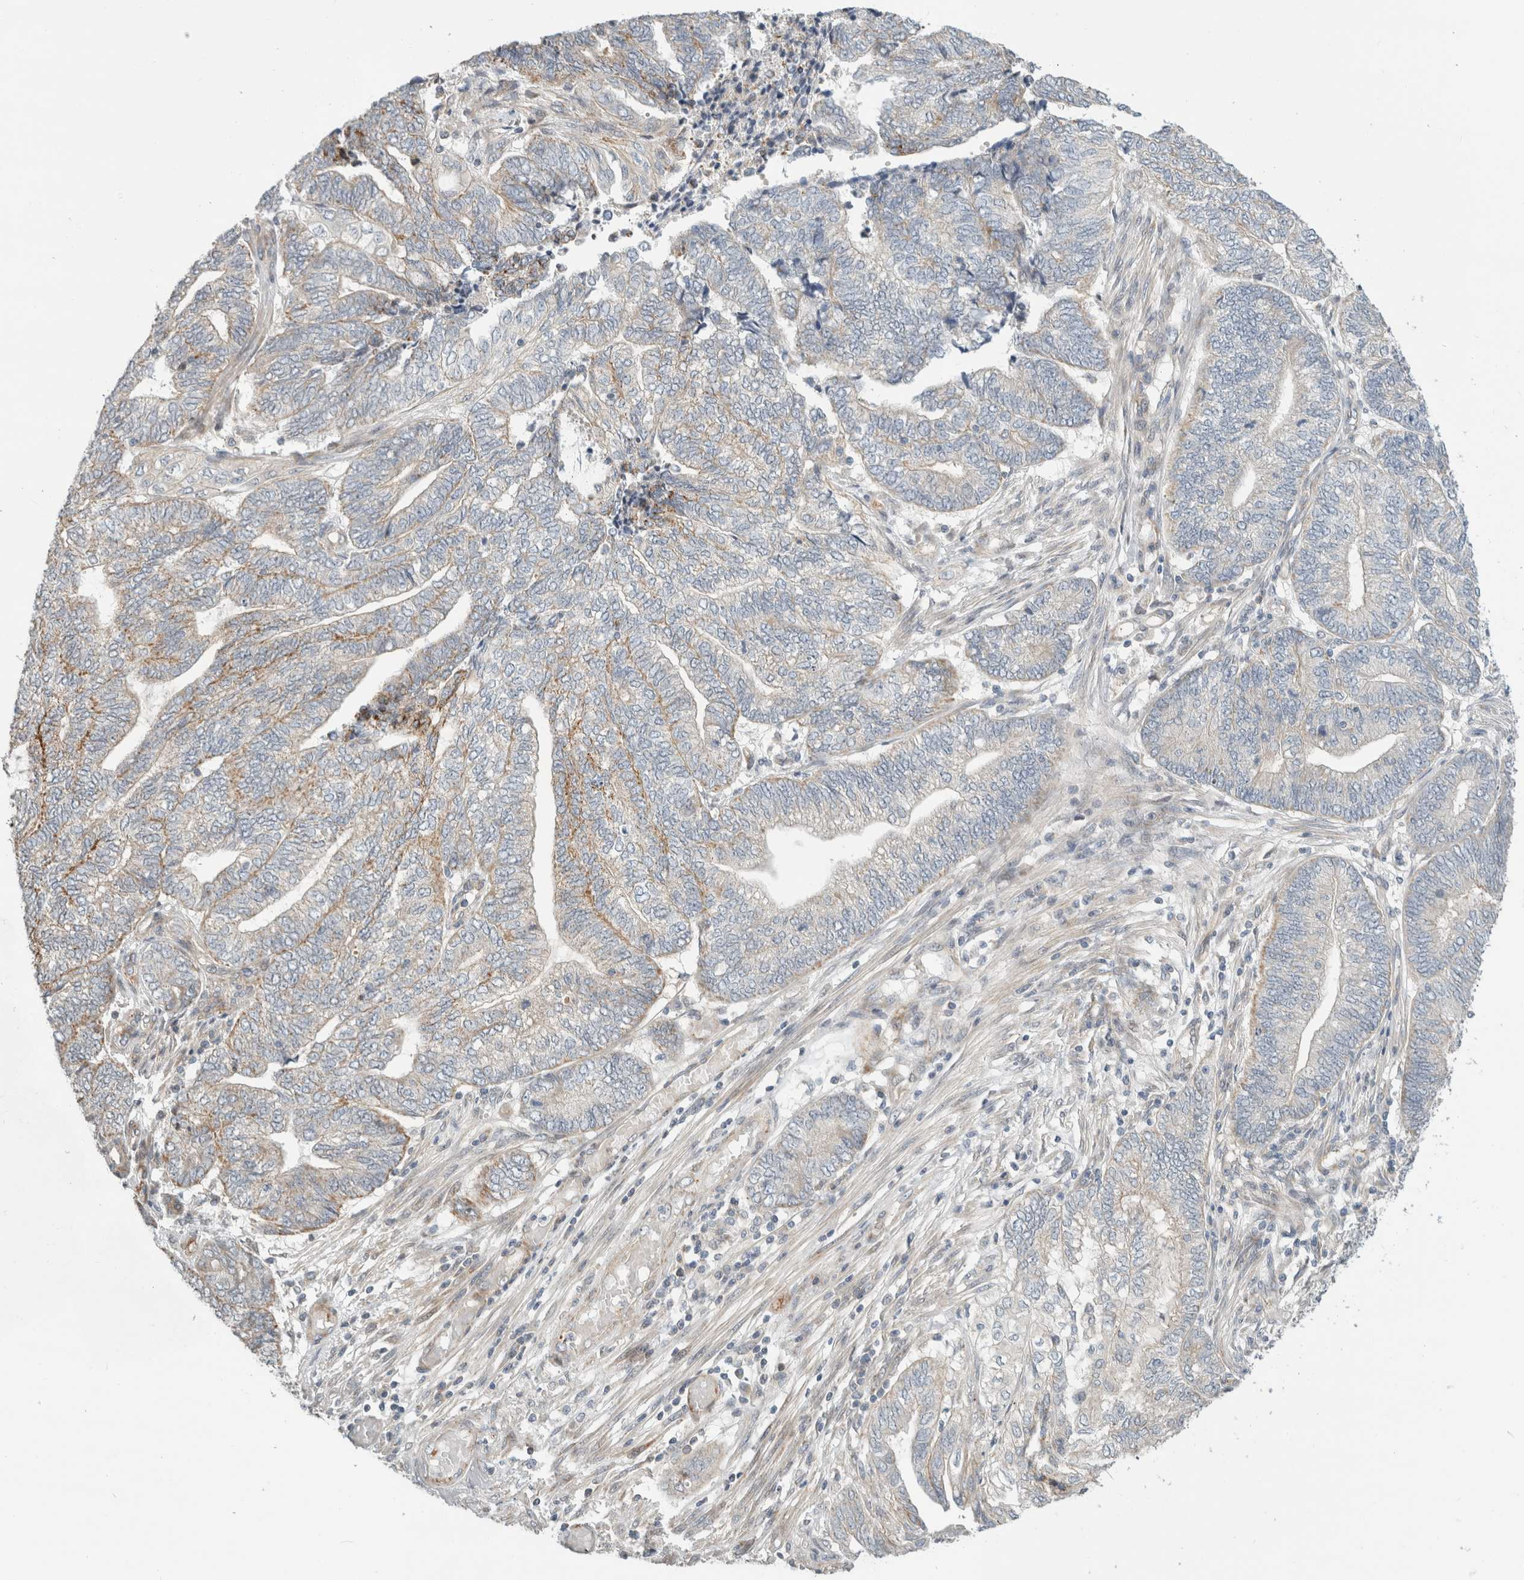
{"staining": {"intensity": "negative", "quantity": "none", "location": "none"}, "tissue": "endometrial cancer", "cell_type": "Tumor cells", "image_type": "cancer", "snomed": [{"axis": "morphology", "description": "Adenocarcinoma, NOS"}, {"axis": "topography", "description": "Uterus"}, {"axis": "topography", "description": "Endometrium"}], "caption": "Tumor cells show no significant positivity in endometrial cancer.", "gene": "KPNA5", "patient": {"sex": "female", "age": 70}}